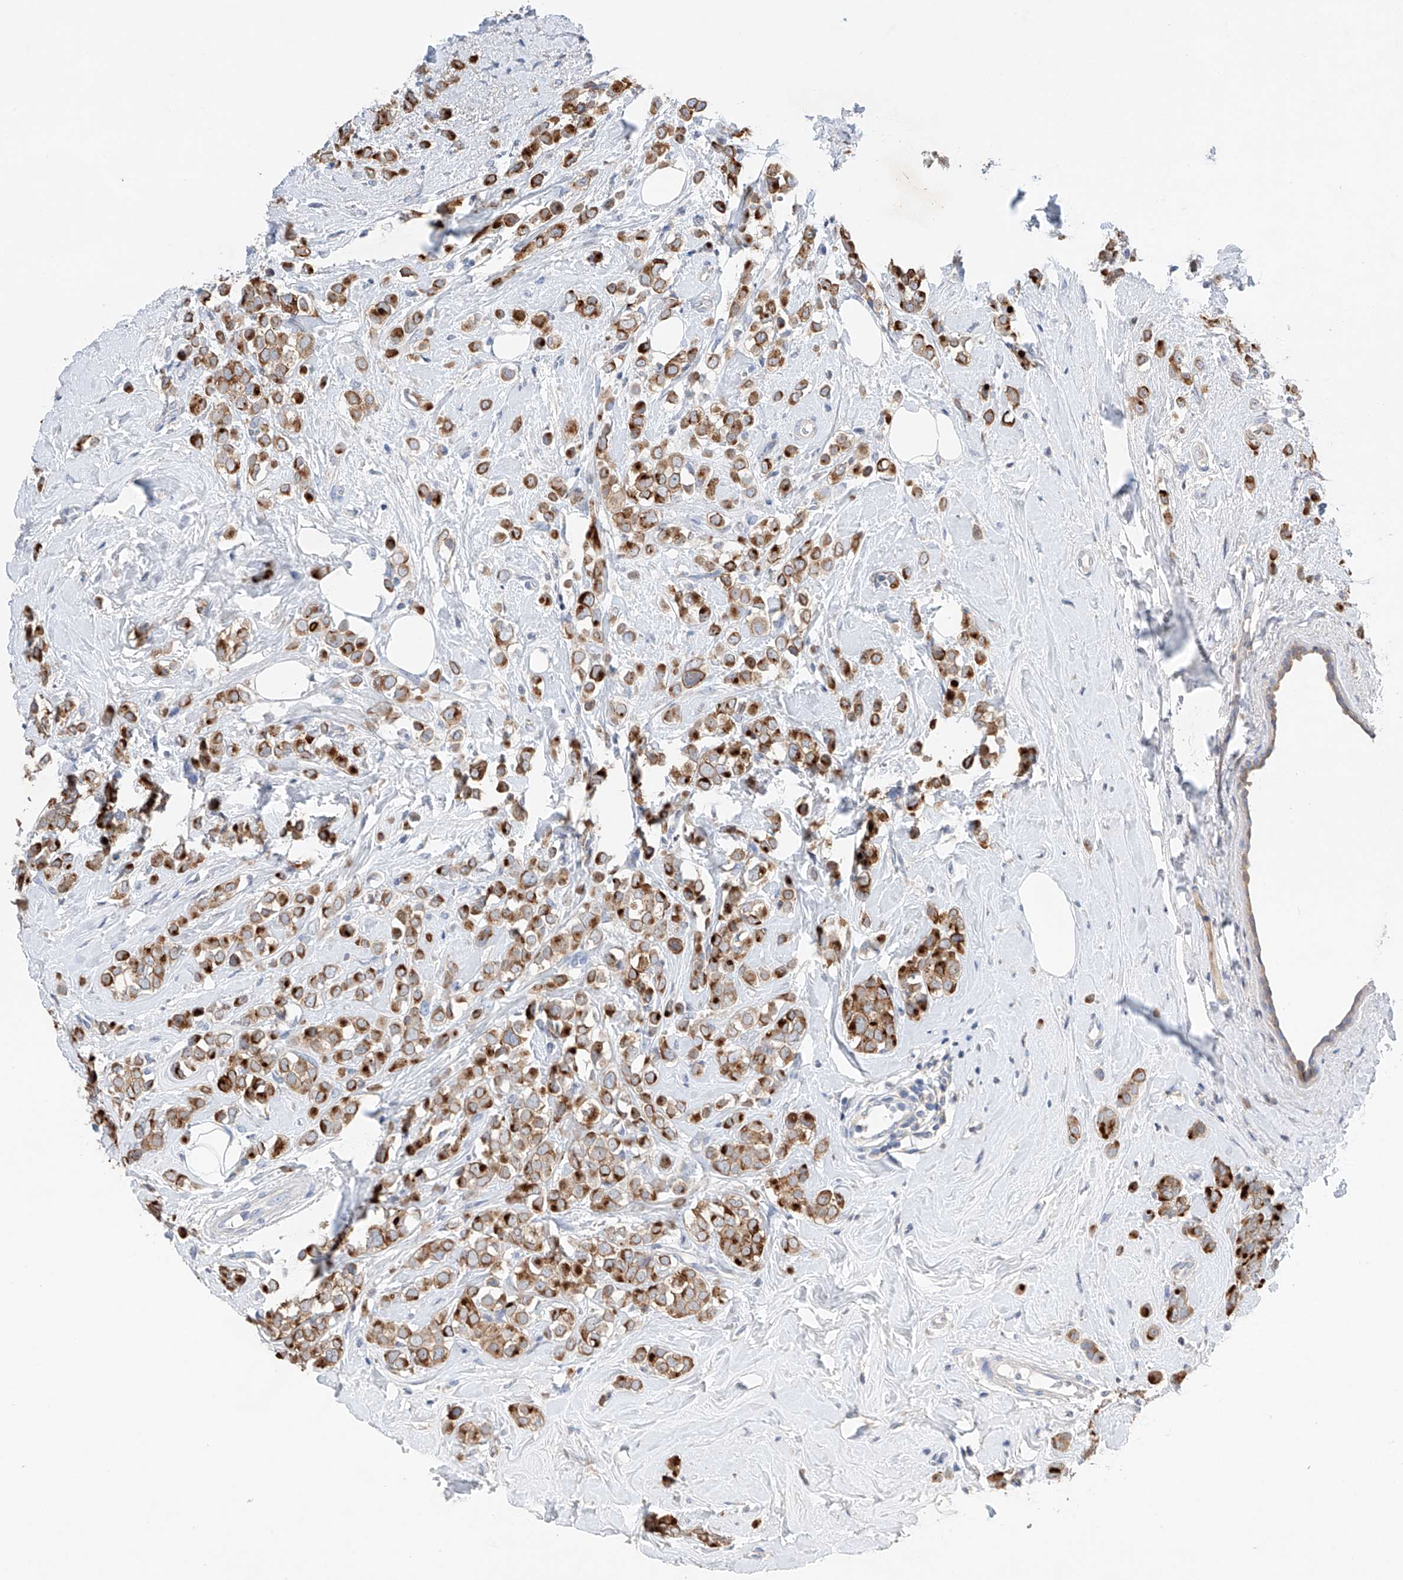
{"staining": {"intensity": "strong", "quantity": ">75%", "location": "cytoplasmic/membranous"}, "tissue": "breast cancer", "cell_type": "Tumor cells", "image_type": "cancer", "snomed": [{"axis": "morphology", "description": "Lobular carcinoma"}, {"axis": "topography", "description": "Breast"}], "caption": "Breast cancer (lobular carcinoma) stained with a brown dye exhibits strong cytoplasmic/membranous positive positivity in approximately >75% of tumor cells.", "gene": "GPC4", "patient": {"sex": "female", "age": 47}}